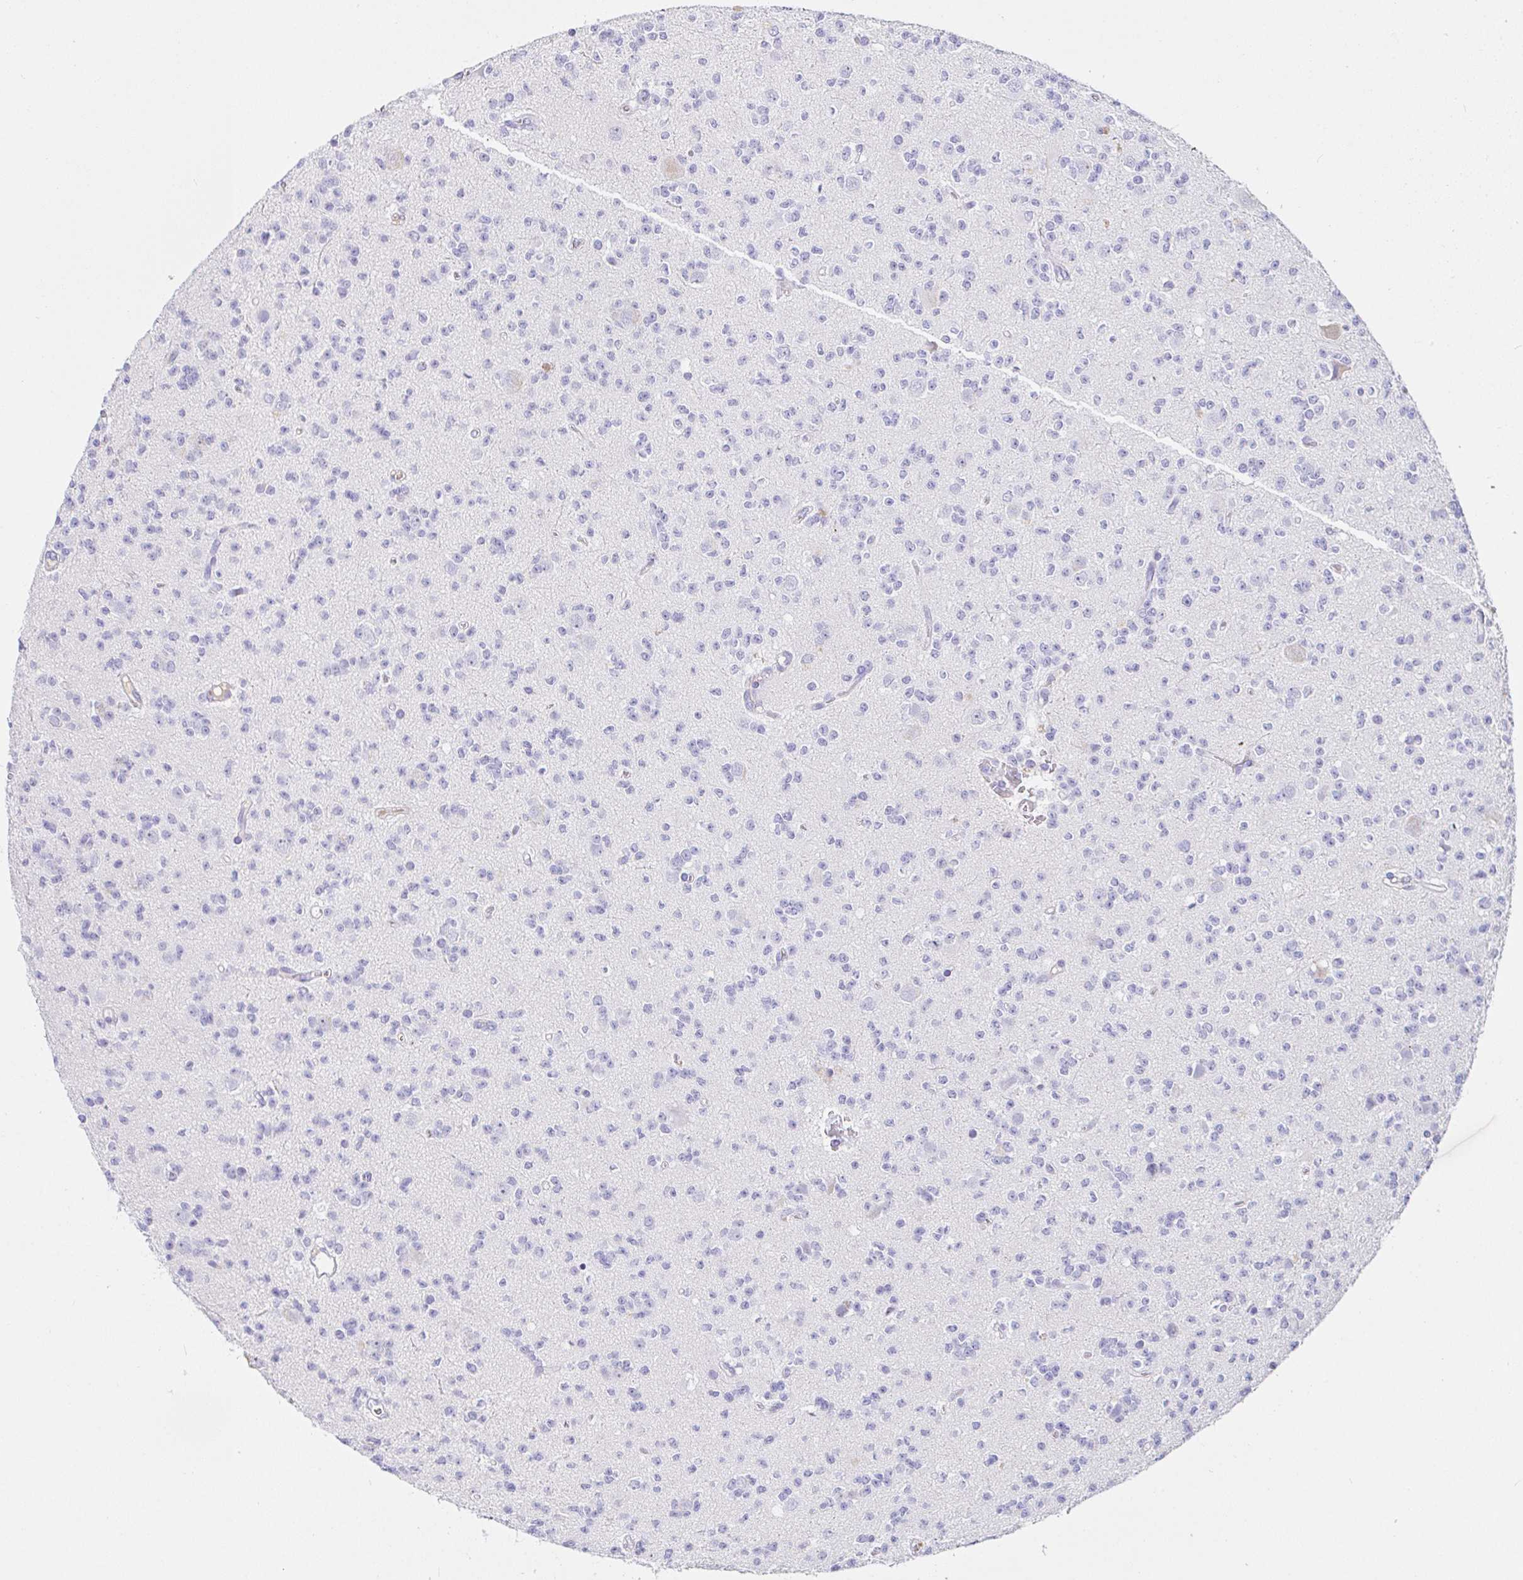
{"staining": {"intensity": "negative", "quantity": "none", "location": "none"}, "tissue": "glioma", "cell_type": "Tumor cells", "image_type": "cancer", "snomed": [{"axis": "morphology", "description": "Glioma, malignant, High grade"}, {"axis": "topography", "description": "Brain"}], "caption": "Immunohistochemistry histopathology image of glioma stained for a protein (brown), which displays no staining in tumor cells.", "gene": "SAA4", "patient": {"sex": "male", "age": 36}}